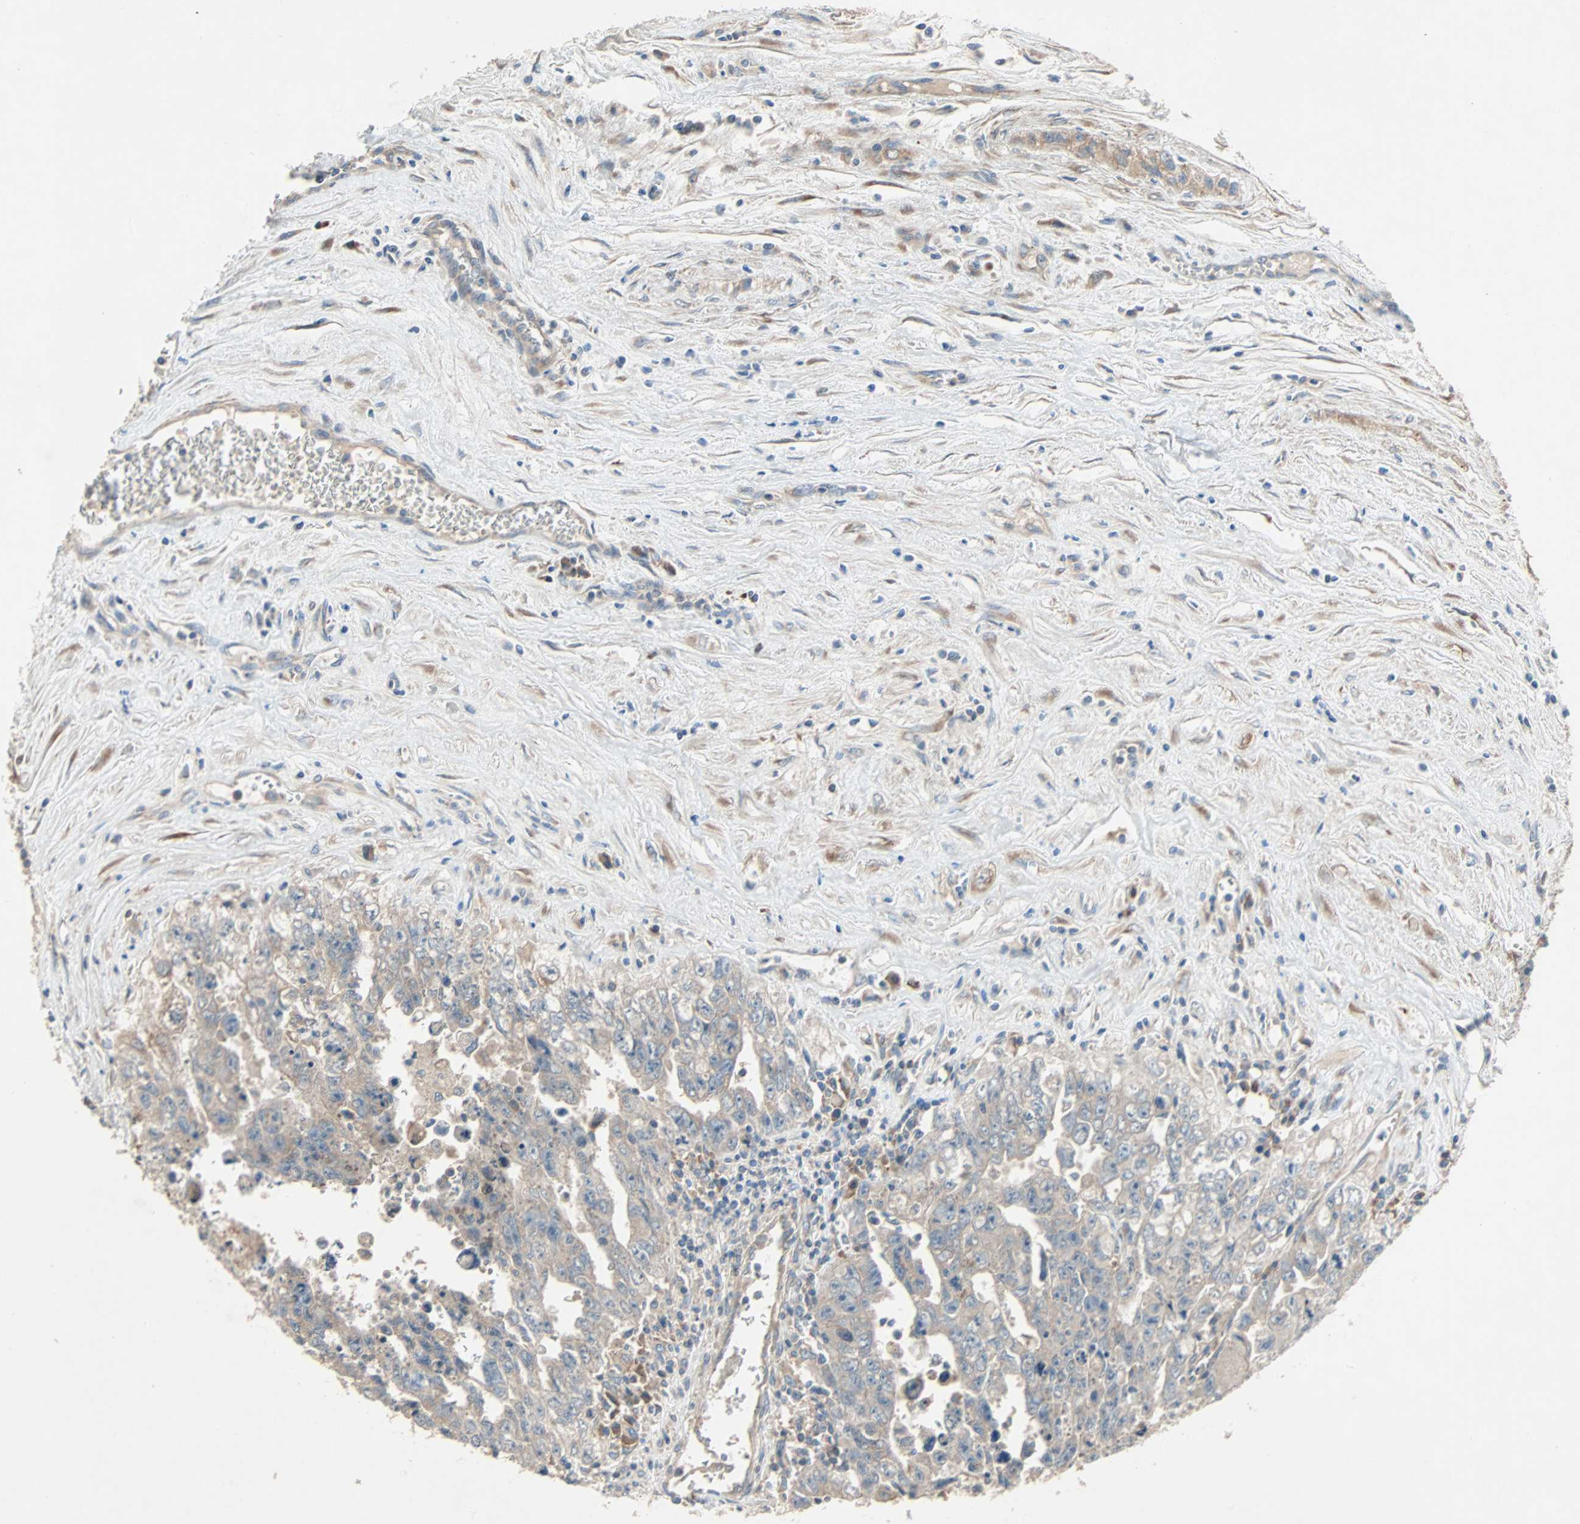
{"staining": {"intensity": "weak", "quantity": ">75%", "location": "cytoplasmic/membranous"}, "tissue": "testis cancer", "cell_type": "Tumor cells", "image_type": "cancer", "snomed": [{"axis": "morphology", "description": "Carcinoma, Embryonal, NOS"}, {"axis": "topography", "description": "Testis"}], "caption": "This micrograph reveals immunohistochemistry staining of human testis cancer (embryonal carcinoma), with low weak cytoplasmic/membranous expression in approximately >75% of tumor cells.", "gene": "XYLT1", "patient": {"sex": "male", "age": 28}}